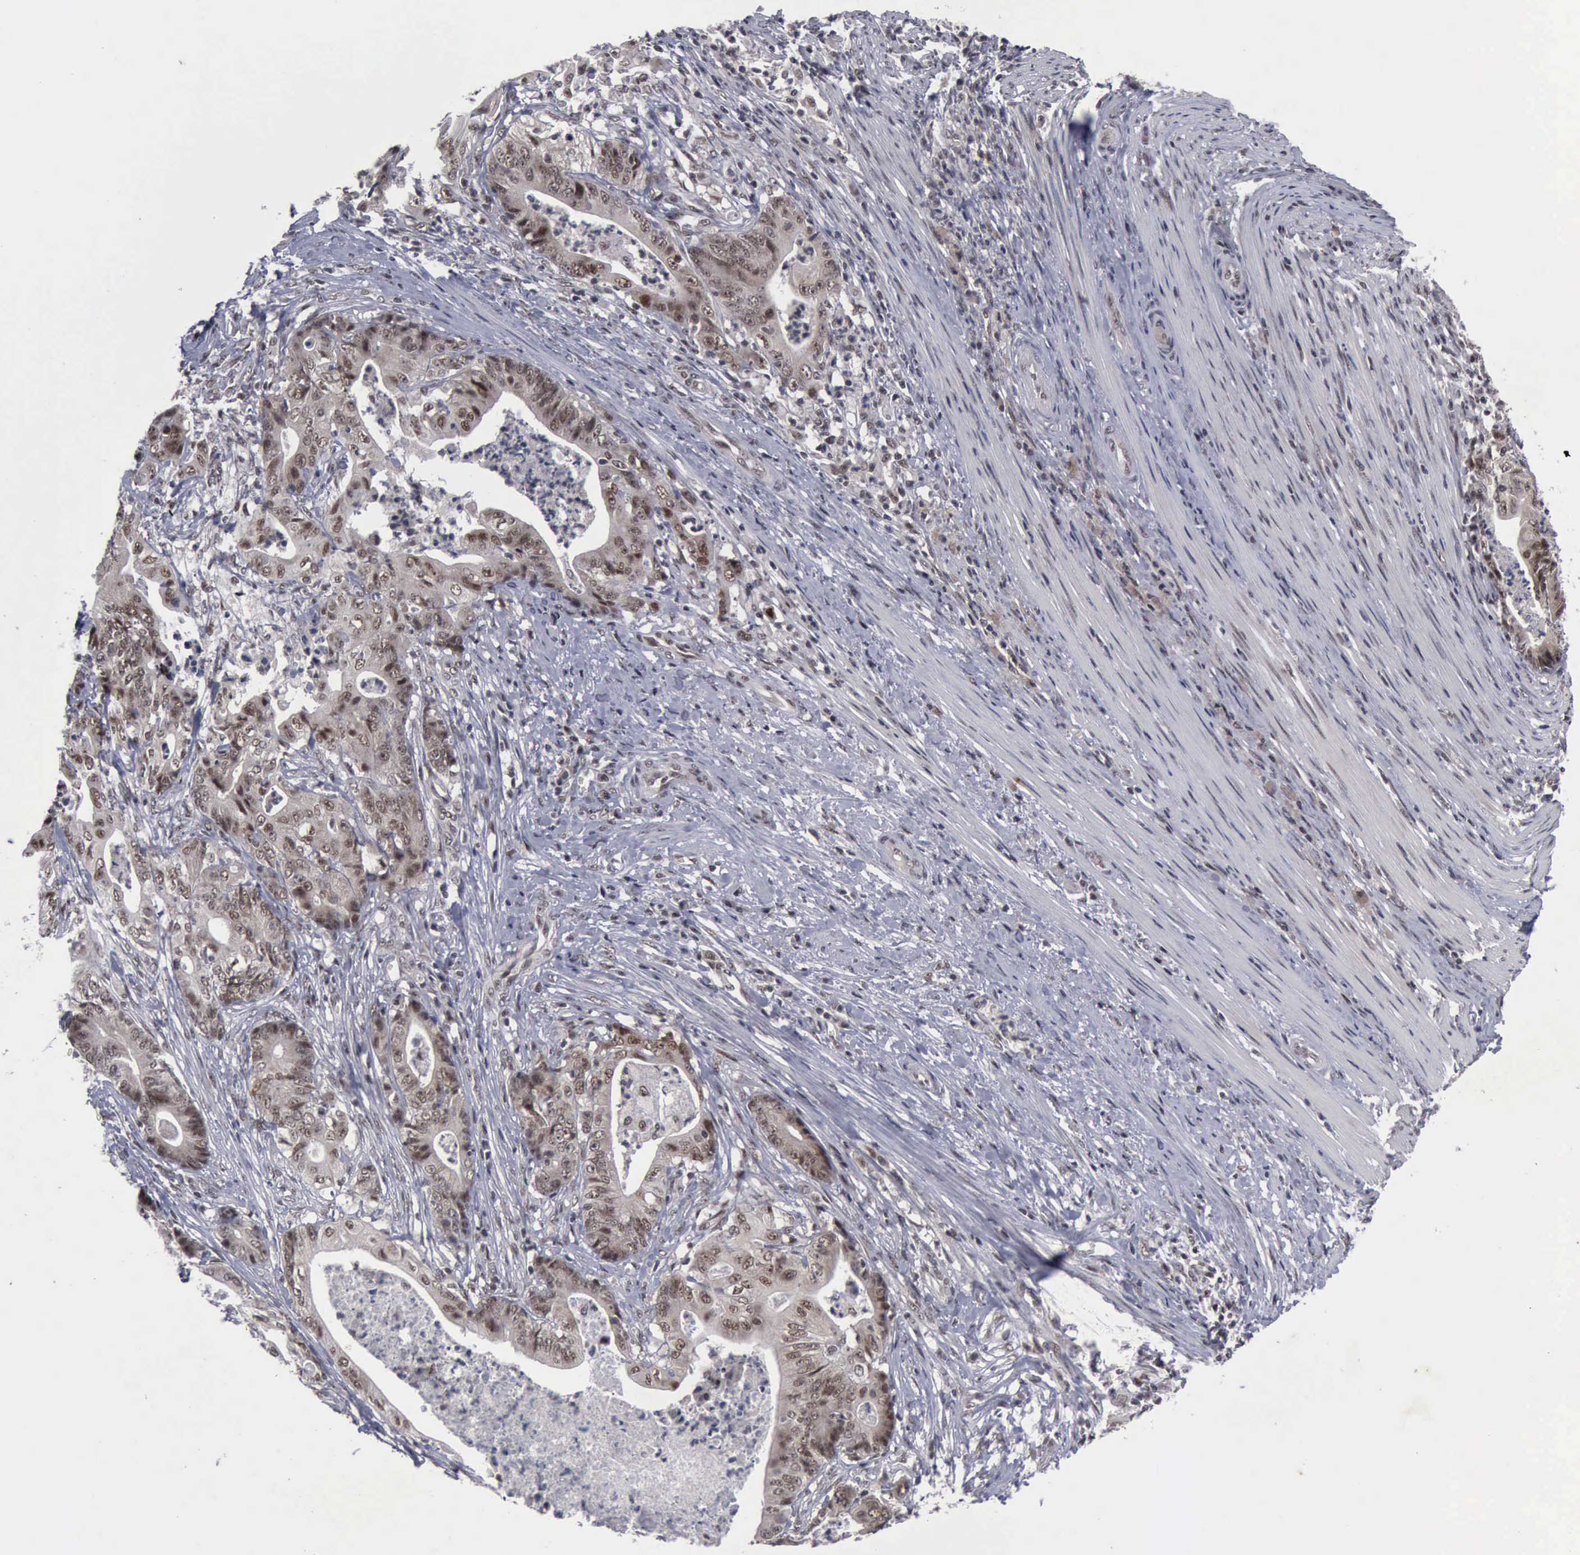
{"staining": {"intensity": "moderate", "quantity": ">75%", "location": "cytoplasmic/membranous,nuclear"}, "tissue": "stomach cancer", "cell_type": "Tumor cells", "image_type": "cancer", "snomed": [{"axis": "morphology", "description": "Adenocarcinoma, NOS"}, {"axis": "topography", "description": "Stomach, lower"}], "caption": "High-power microscopy captured an immunohistochemistry (IHC) micrograph of stomach cancer (adenocarcinoma), revealing moderate cytoplasmic/membranous and nuclear positivity in about >75% of tumor cells. The staining was performed using DAB (3,3'-diaminobenzidine) to visualize the protein expression in brown, while the nuclei were stained in blue with hematoxylin (Magnification: 20x).", "gene": "ATM", "patient": {"sex": "female", "age": 86}}